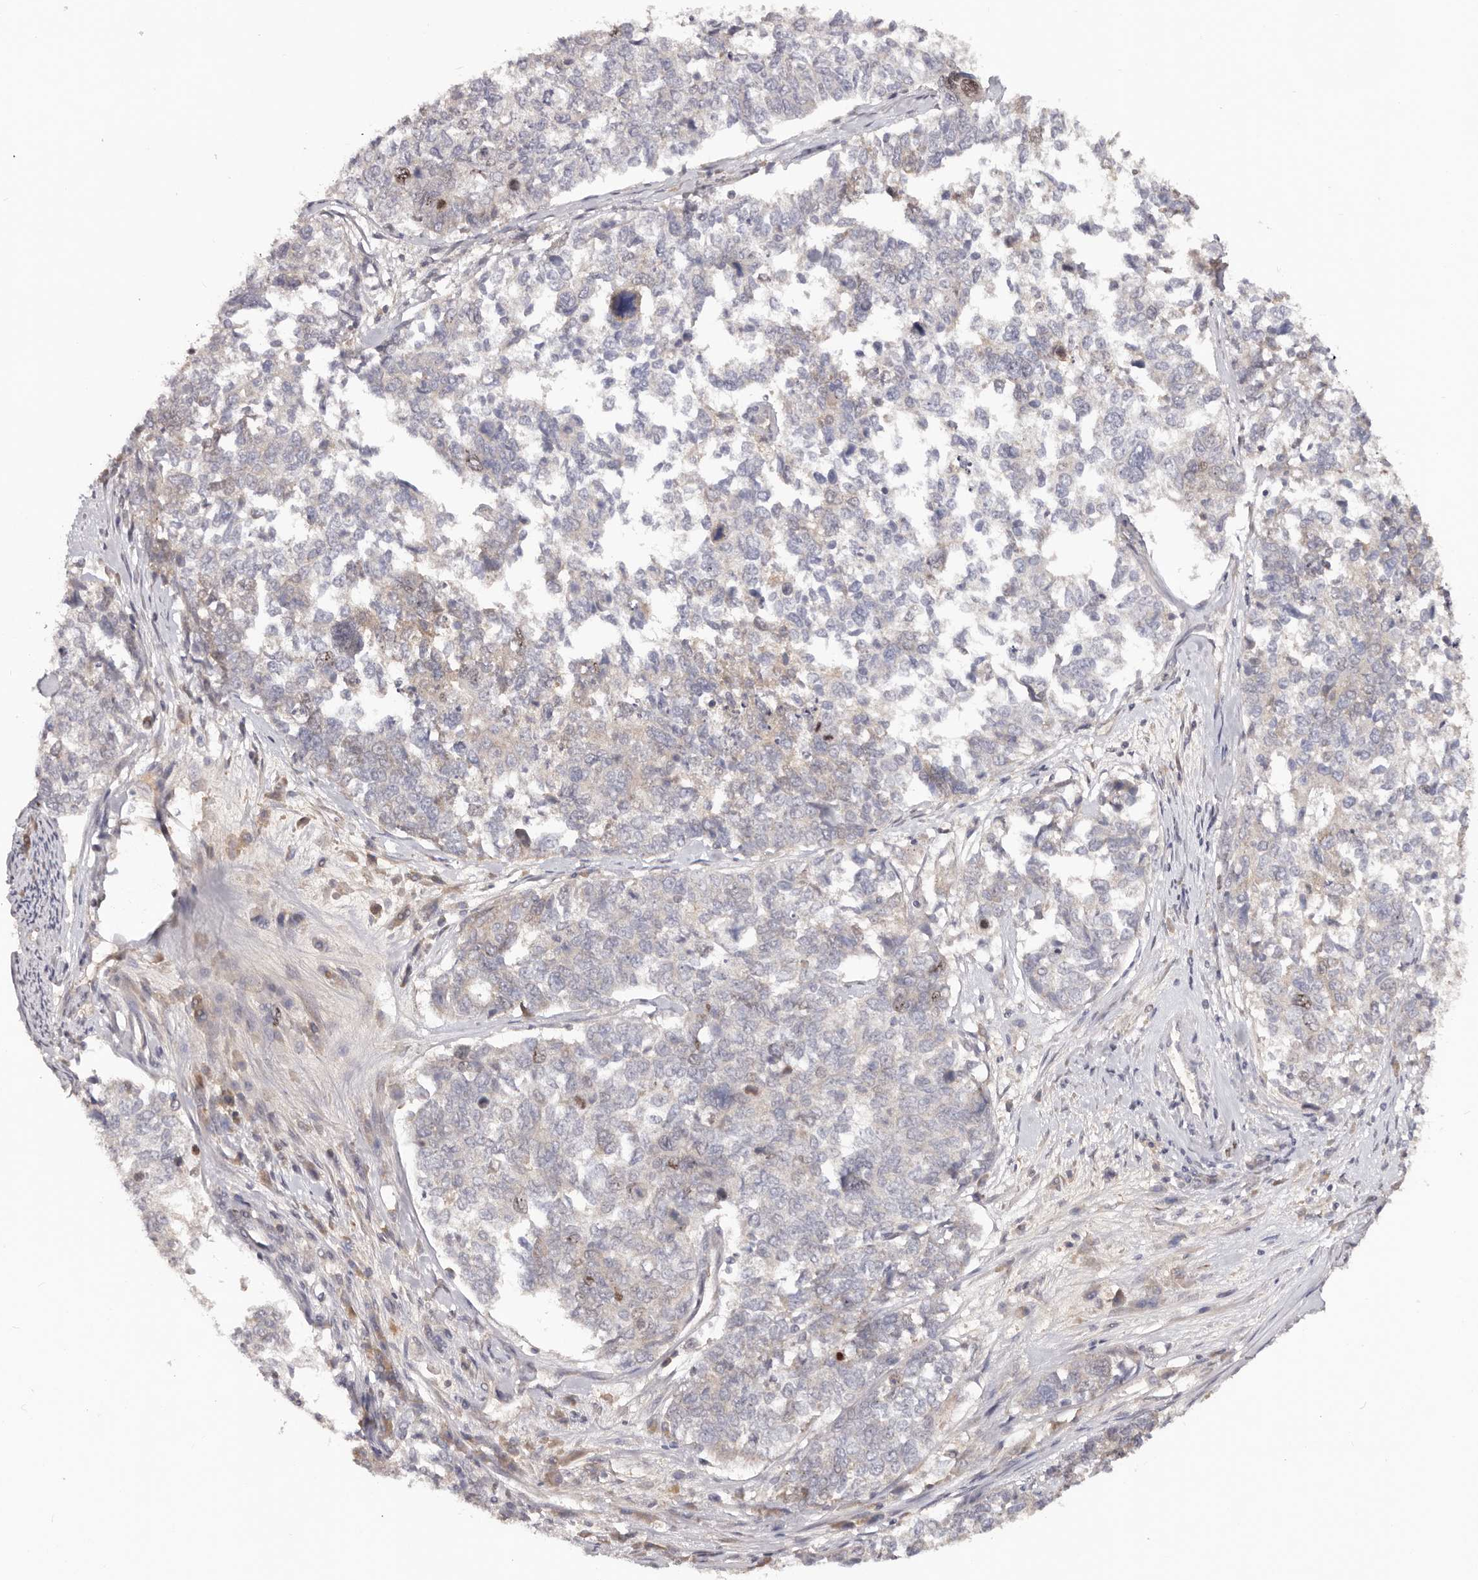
{"staining": {"intensity": "negative", "quantity": "none", "location": "none"}, "tissue": "cervical cancer", "cell_type": "Tumor cells", "image_type": "cancer", "snomed": [{"axis": "morphology", "description": "Squamous cell carcinoma, NOS"}, {"axis": "topography", "description": "Cervix"}], "caption": "This is an IHC photomicrograph of human cervical squamous cell carcinoma. There is no expression in tumor cells.", "gene": "CCDC190", "patient": {"sex": "female", "age": 63}}